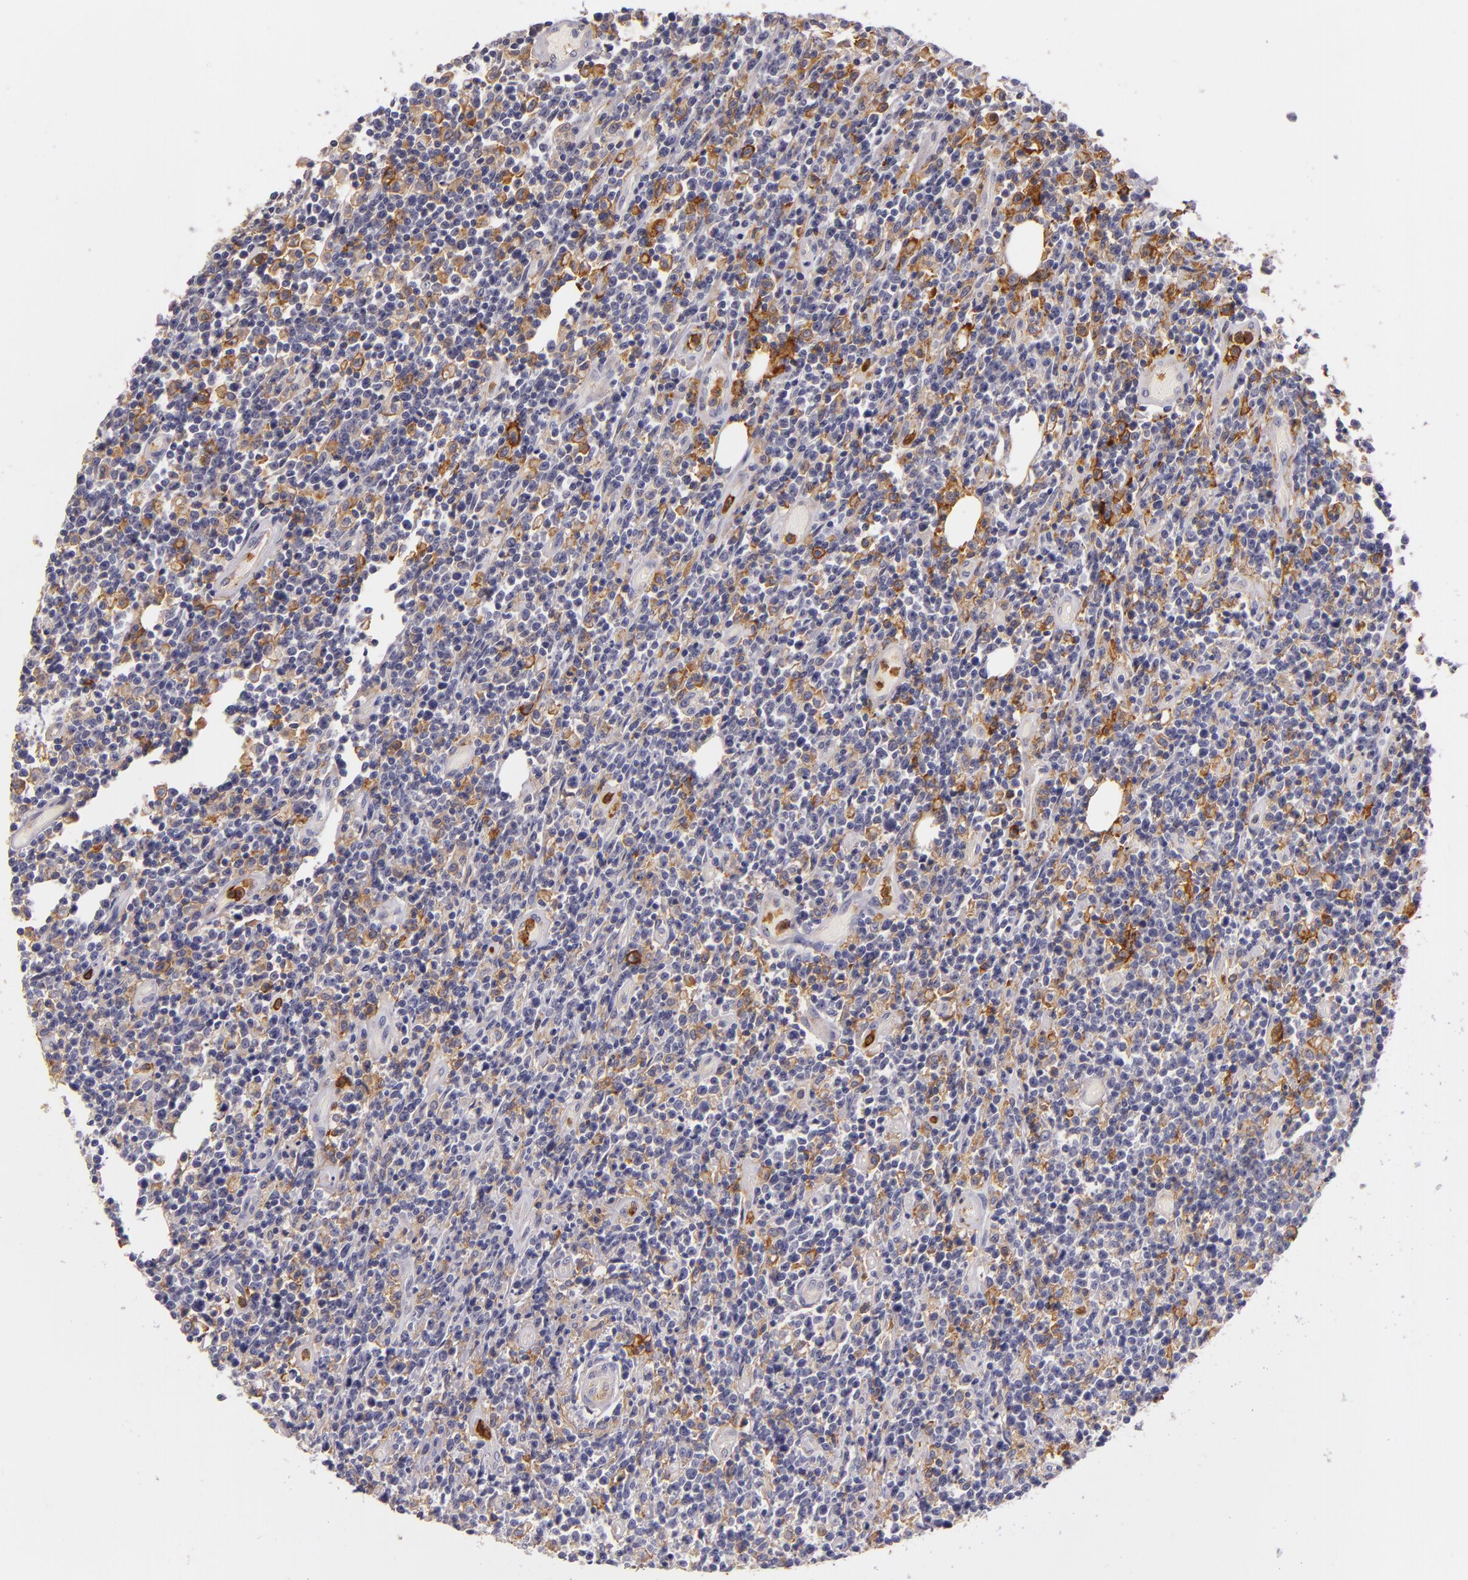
{"staining": {"intensity": "strong", "quantity": "25%-75%", "location": "cytoplasmic/membranous"}, "tissue": "lymphoma", "cell_type": "Tumor cells", "image_type": "cancer", "snomed": [{"axis": "morphology", "description": "Malignant lymphoma, non-Hodgkin's type, High grade"}, {"axis": "topography", "description": "Colon"}], "caption": "Human malignant lymphoma, non-Hodgkin's type (high-grade) stained with a brown dye reveals strong cytoplasmic/membranous positive expression in approximately 25%-75% of tumor cells.", "gene": "C5AR1", "patient": {"sex": "male", "age": 82}}